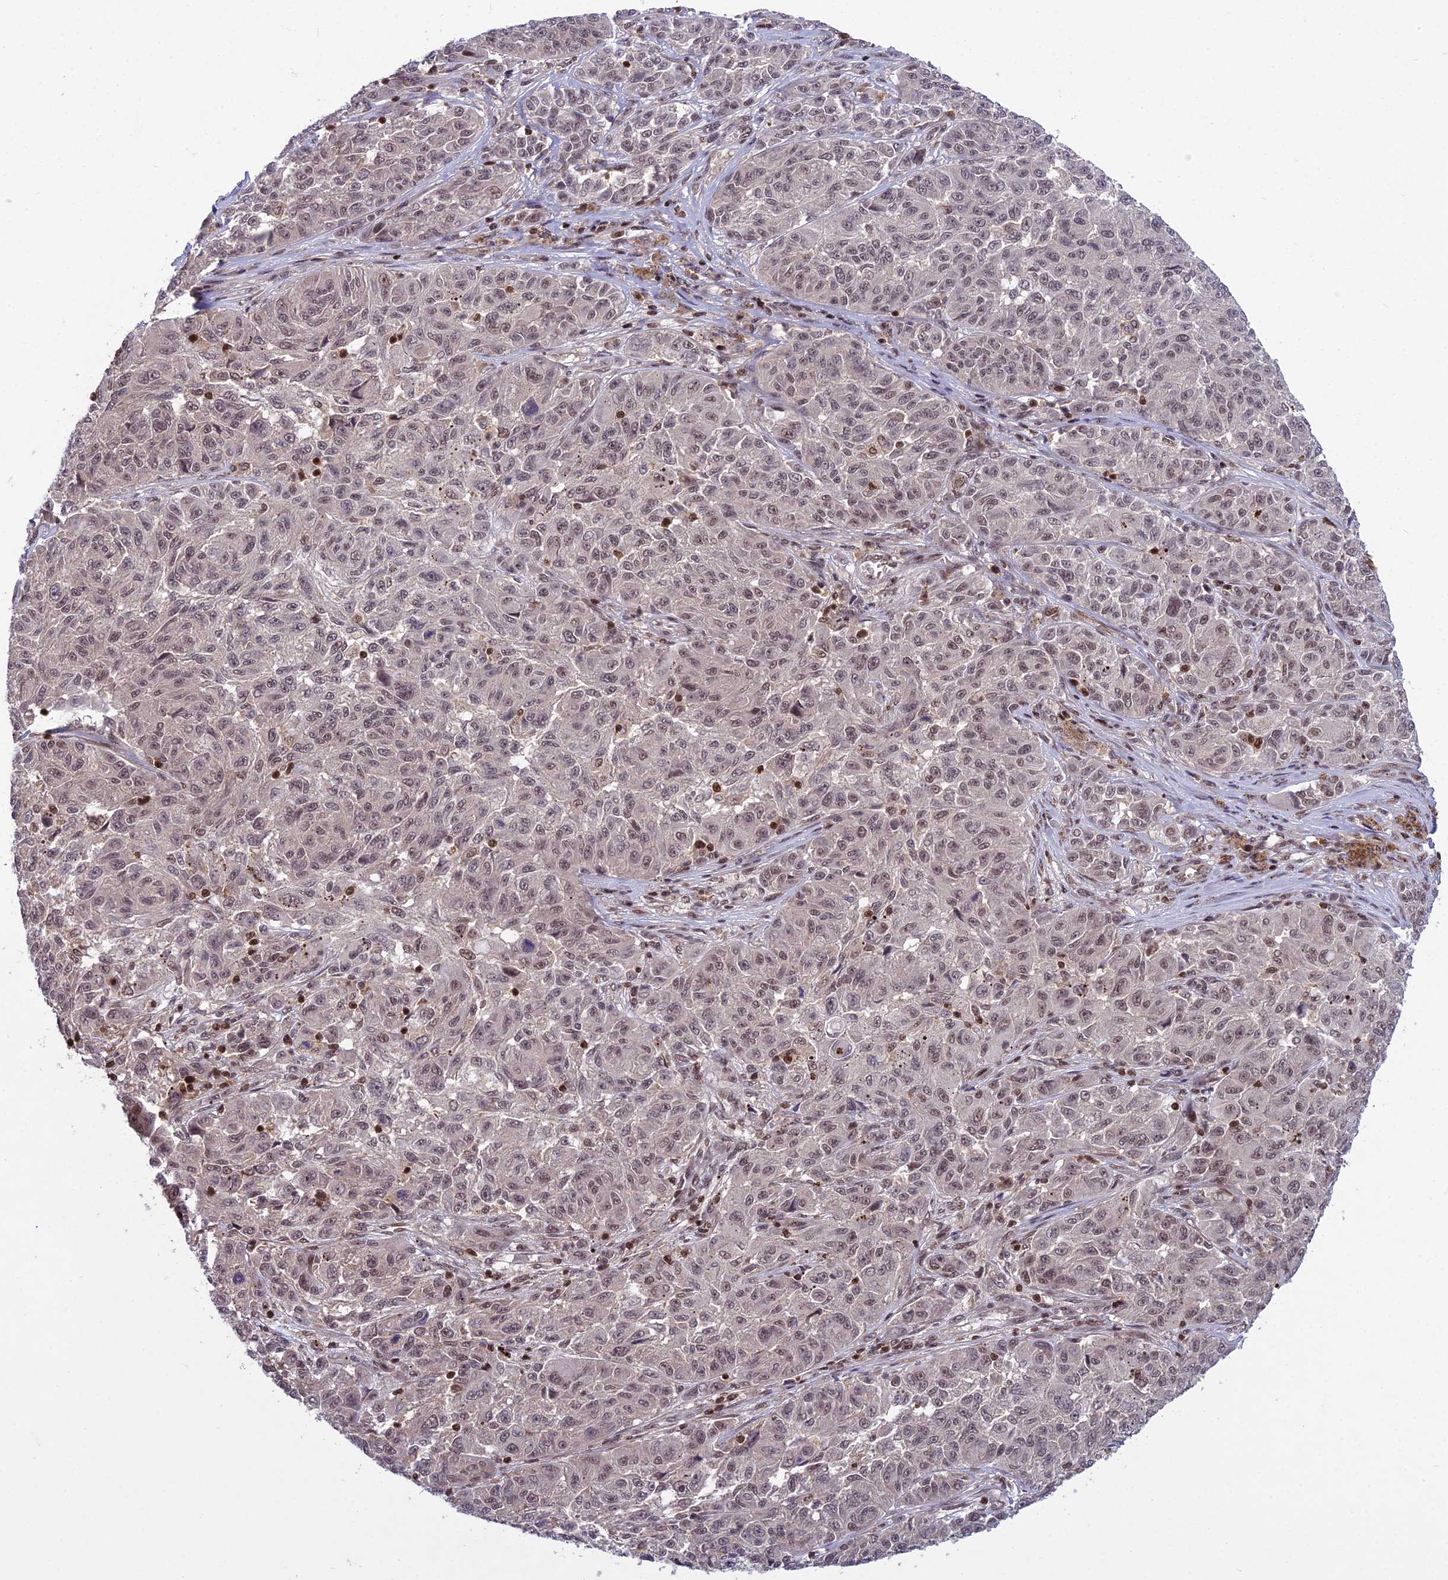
{"staining": {"intensity": "weak", "quantity": "25%-75%", "location": "nuclear"}, "tissue": "melanoma", "cell_type": "Tumor cells", "image_type": "cancer", "snomed": [{"axis": "morphology", "description": "Malignant melanoma, NOS"}, {"axis": "topography", "description": "Skin"}], "caption": "Protein expression analysis of melanoma displays weak nuclear staining in approximately 25%-75% of tumor cells.", "gene": "GMEB1", "patient": {"sex": "male", "age": 53}}